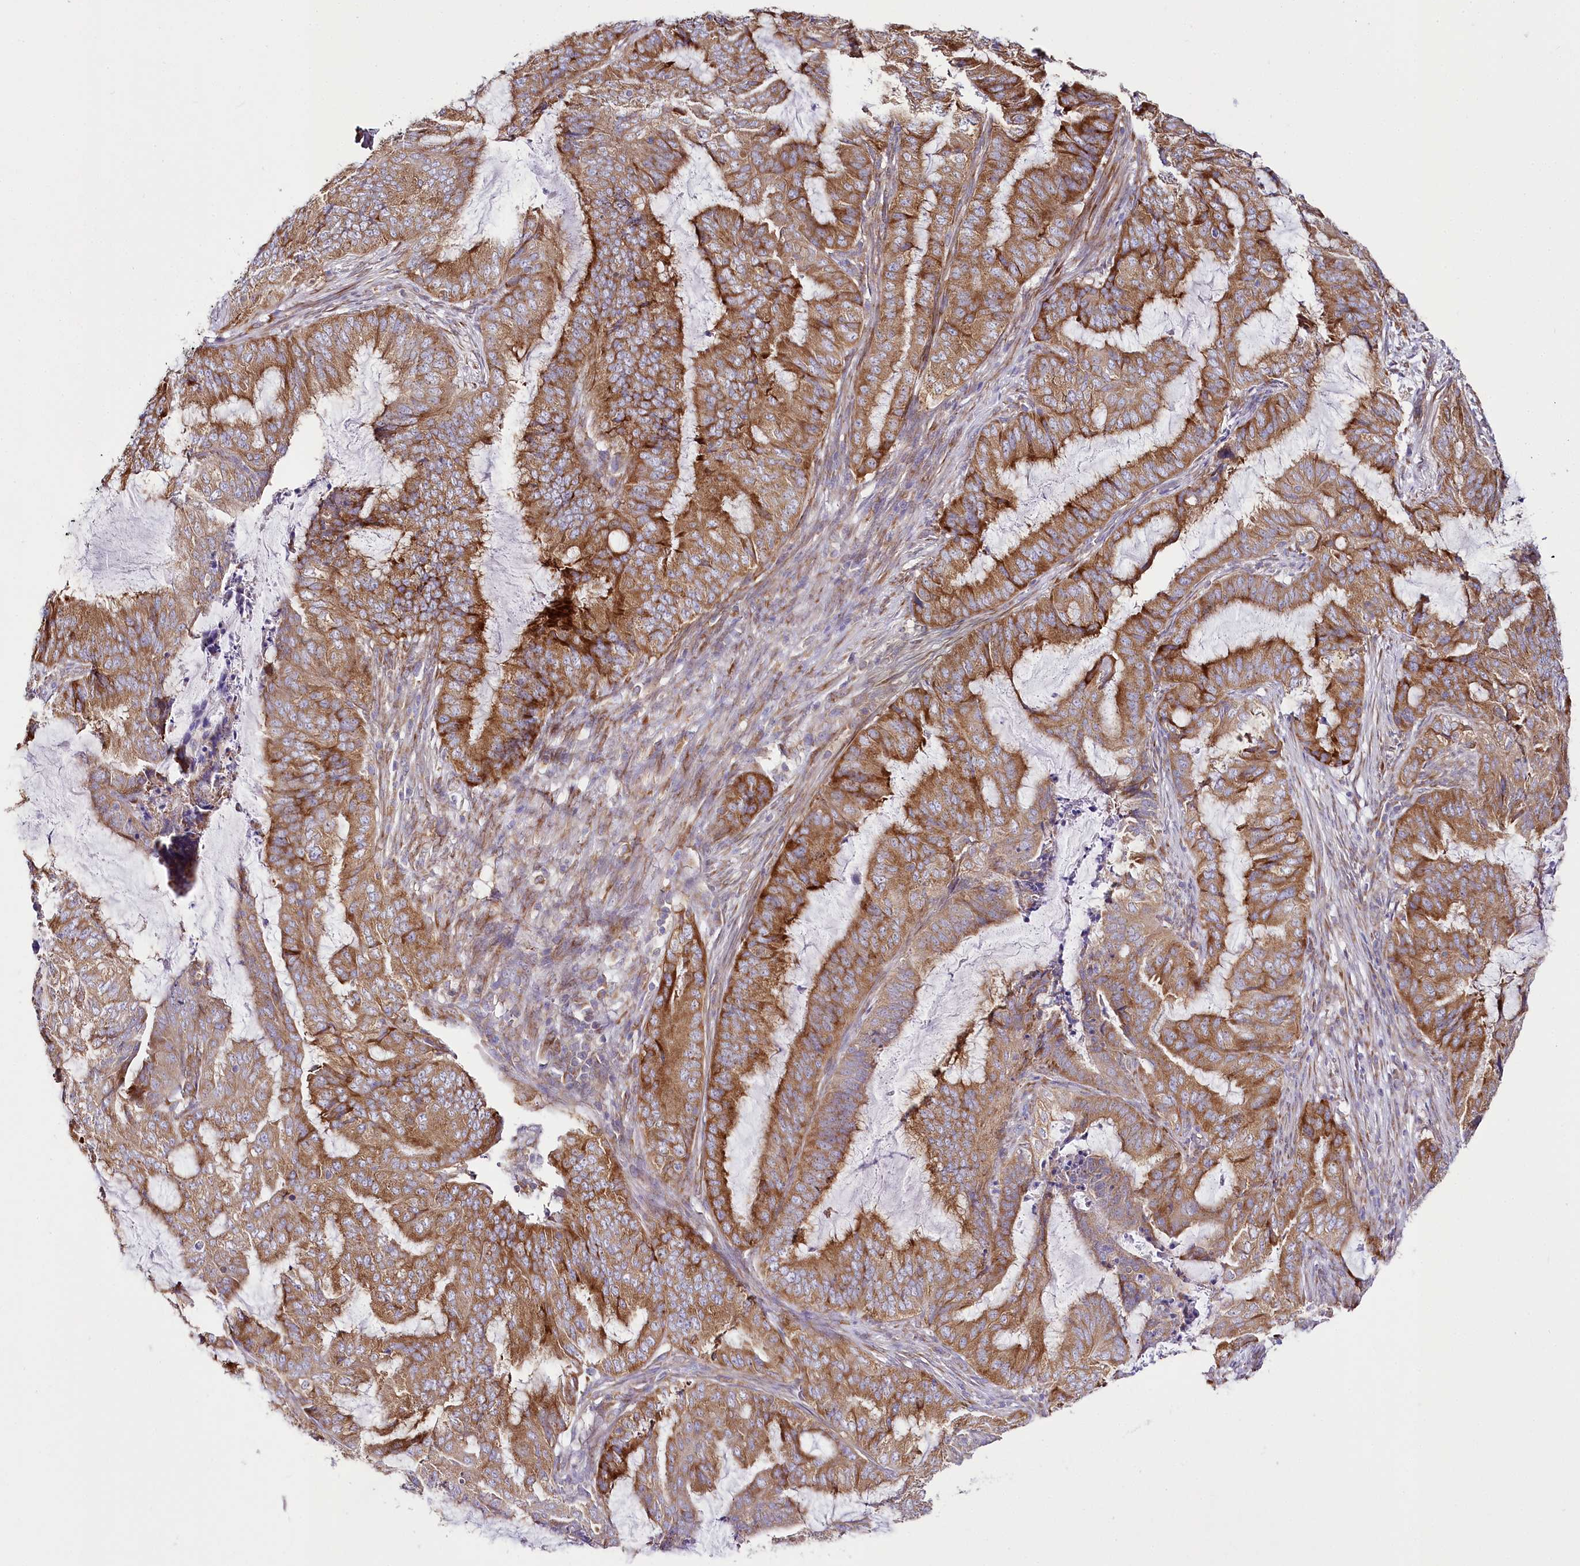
{"staining": {"intensity": "strong", "quantity": ">75%", "location": "cytoplasmic/membranous"}, "tissue": "endometrial cancer", "cell_type": "Tumor cells", "image_type": "cancer", "snomed": [{"axis": "morphology", "description": "Adenocarcinoma, NOS"}, {"axis": "topography", "description": "Endometrium"}], "caption": "The photomicrograph exhibits a brown stain indicating the presence of a protein in the cytoplasmic/membranous of tumor cells in endometrial adenocarcinoma.", "gene": "THUMPD3", "patient": {"sex": "female", "age": 51}}